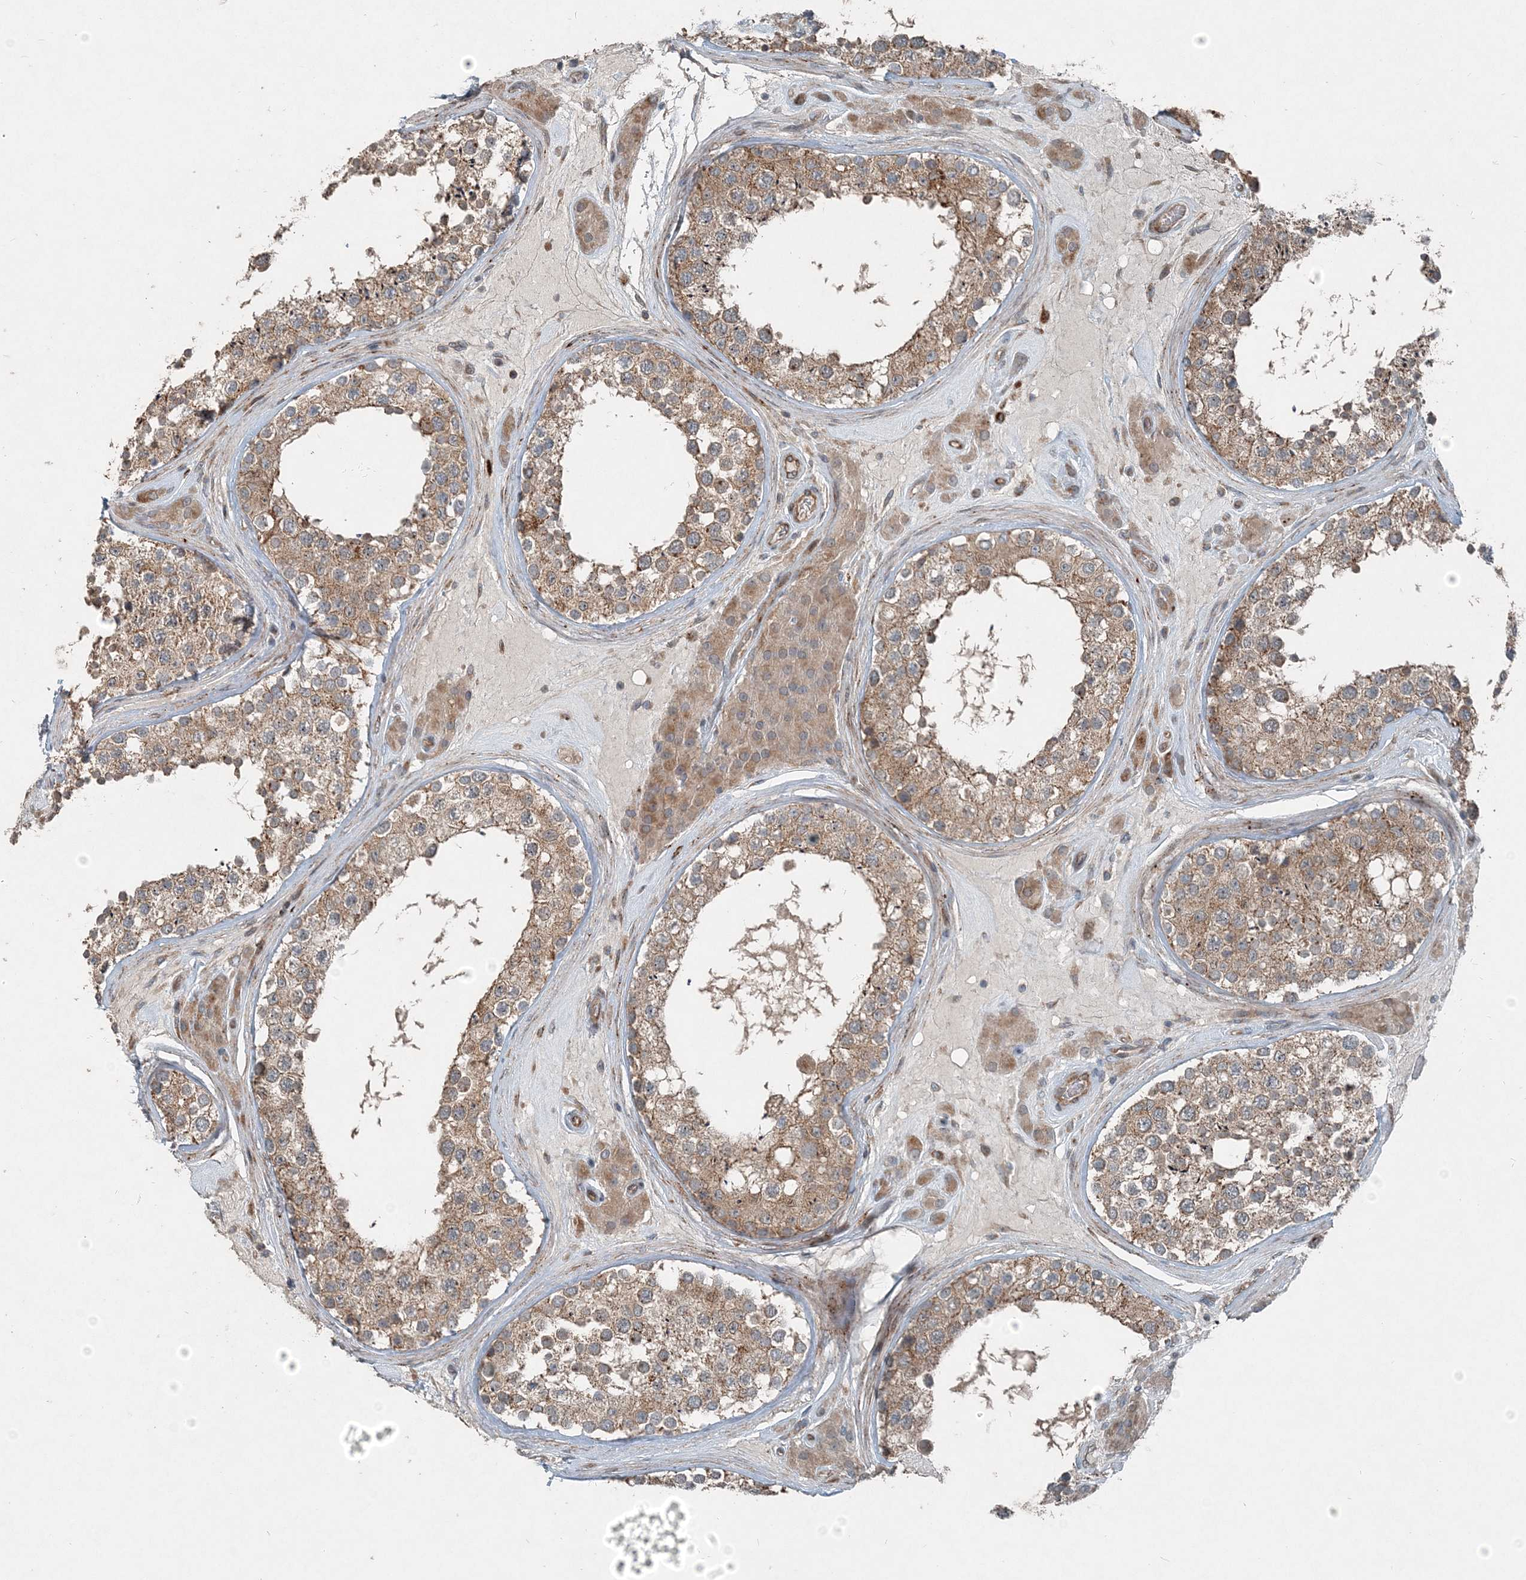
{"staining": {"intensity": "moderate", "quantity": ">75%", "location": "cytoplasmic/membranous"}, "tissue": "testis", "cell_type": "Cells in seminiferous ducts", "image_type": "normal", "snomed": [{"axis": "morphology", "description": "Normal tissue, NOS"}, {"axis": "topography", "description": "Testis"}], "caption": "Immunohistochemistry (IHC) (DAB (3,3'-diaminobenzidine)) staining of unremarkable testis exhibits moderate cytoplasmic/membranous protein positivity in about >75% of cells in seminiferous ducts.", "gene": "INTU", "patient": {"sex": "male", "age": 46}}